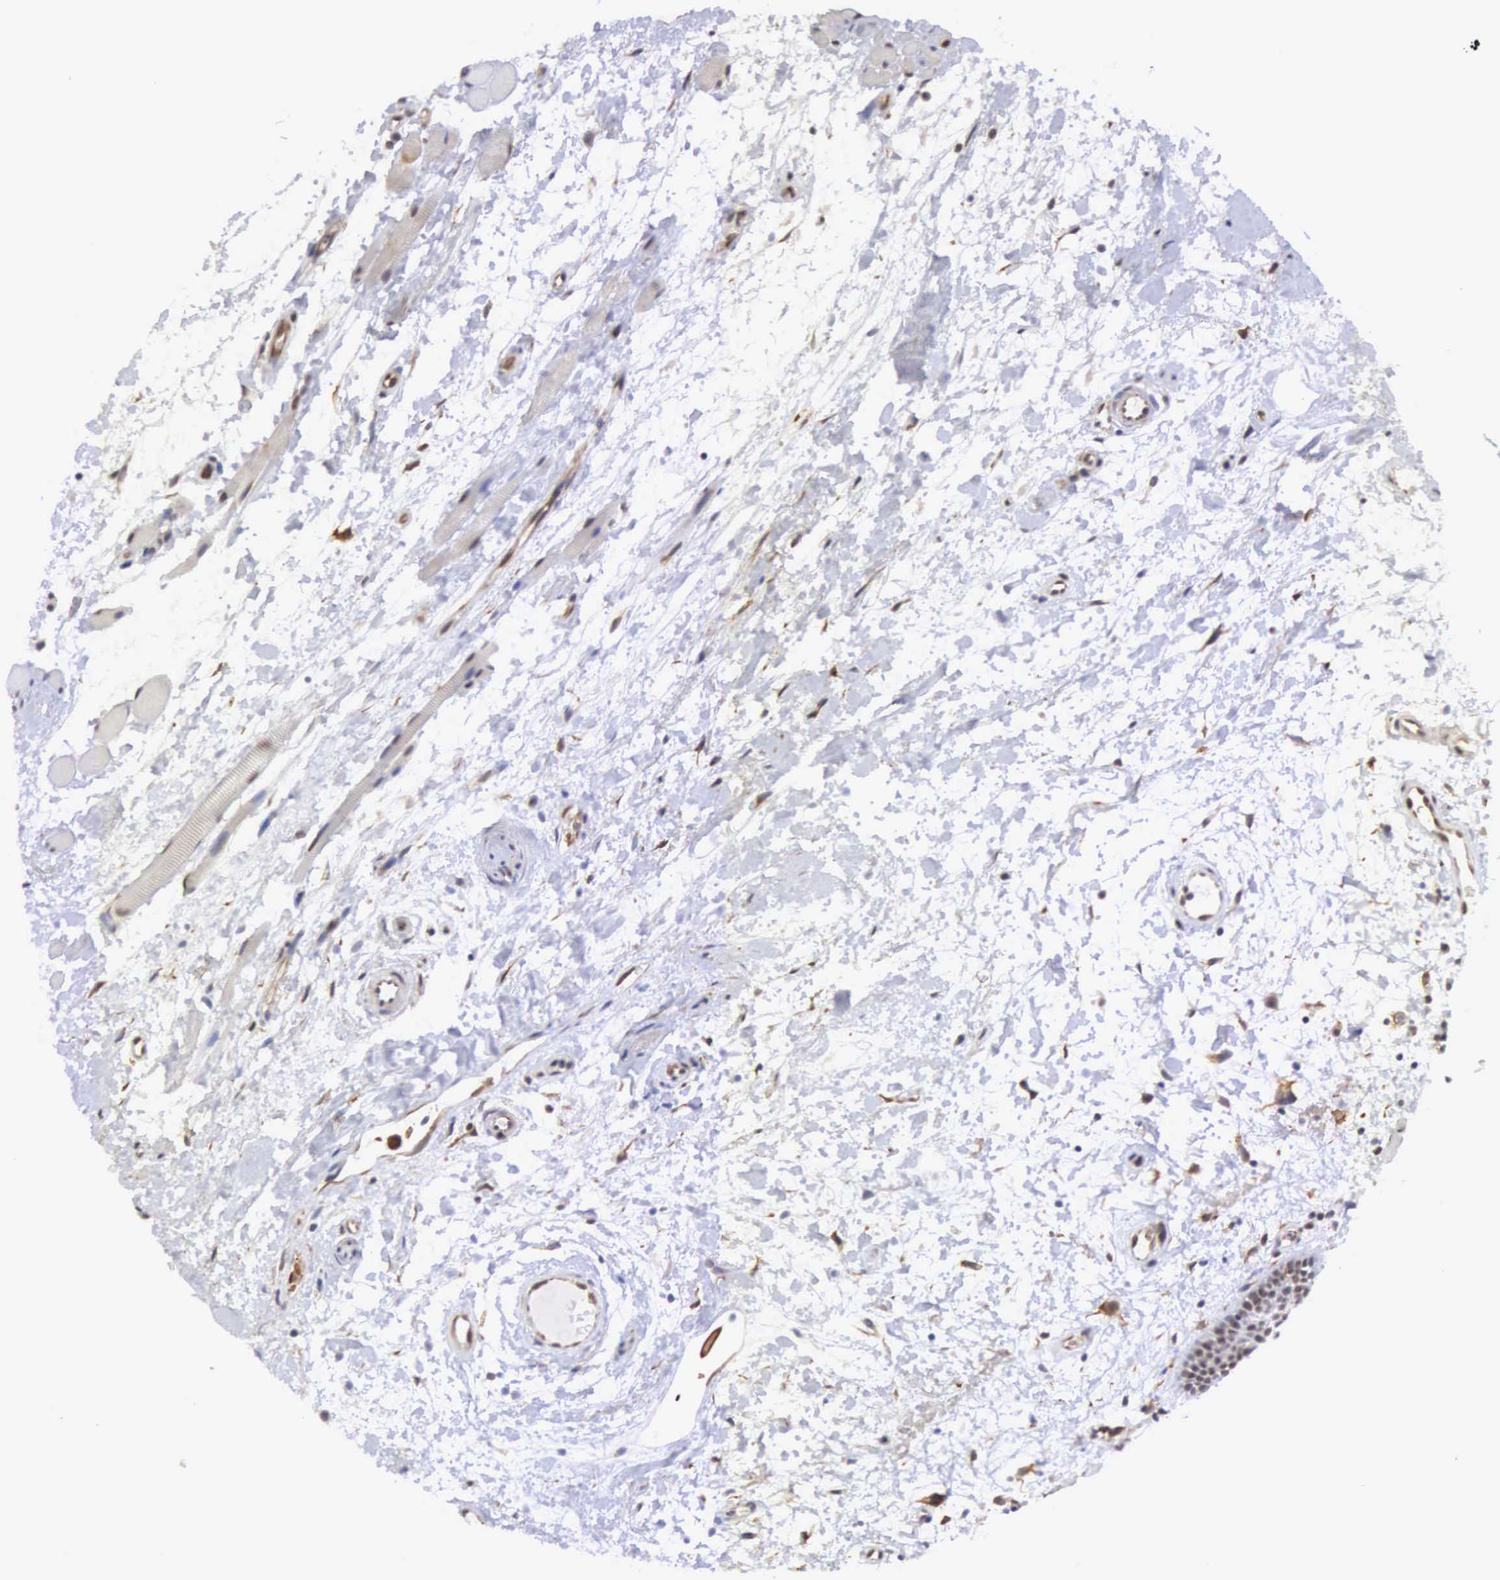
{"staining": {"intensity": "moderate", "quantity": ">75%", "location": "nuclear"}, "tissue": "oral mucosa", "cell_type": "Squamous epithelial cells", "image_type": "normal", "snomed": [{"axis": "morphology", "description": "Normal tissue, NOS"}, {"axis": "topography", "description": "Oral tissue"}], "caption": "Protein analysis of unremarkable oral mucosa reveals moderate nuclear expression in about >75% of squamous epithelial cells. (brown staining indicates protein expression, while blue staining denotes nuclei).", "gene": "MORC2", "patient": {"sex": "female", "age": 79}}